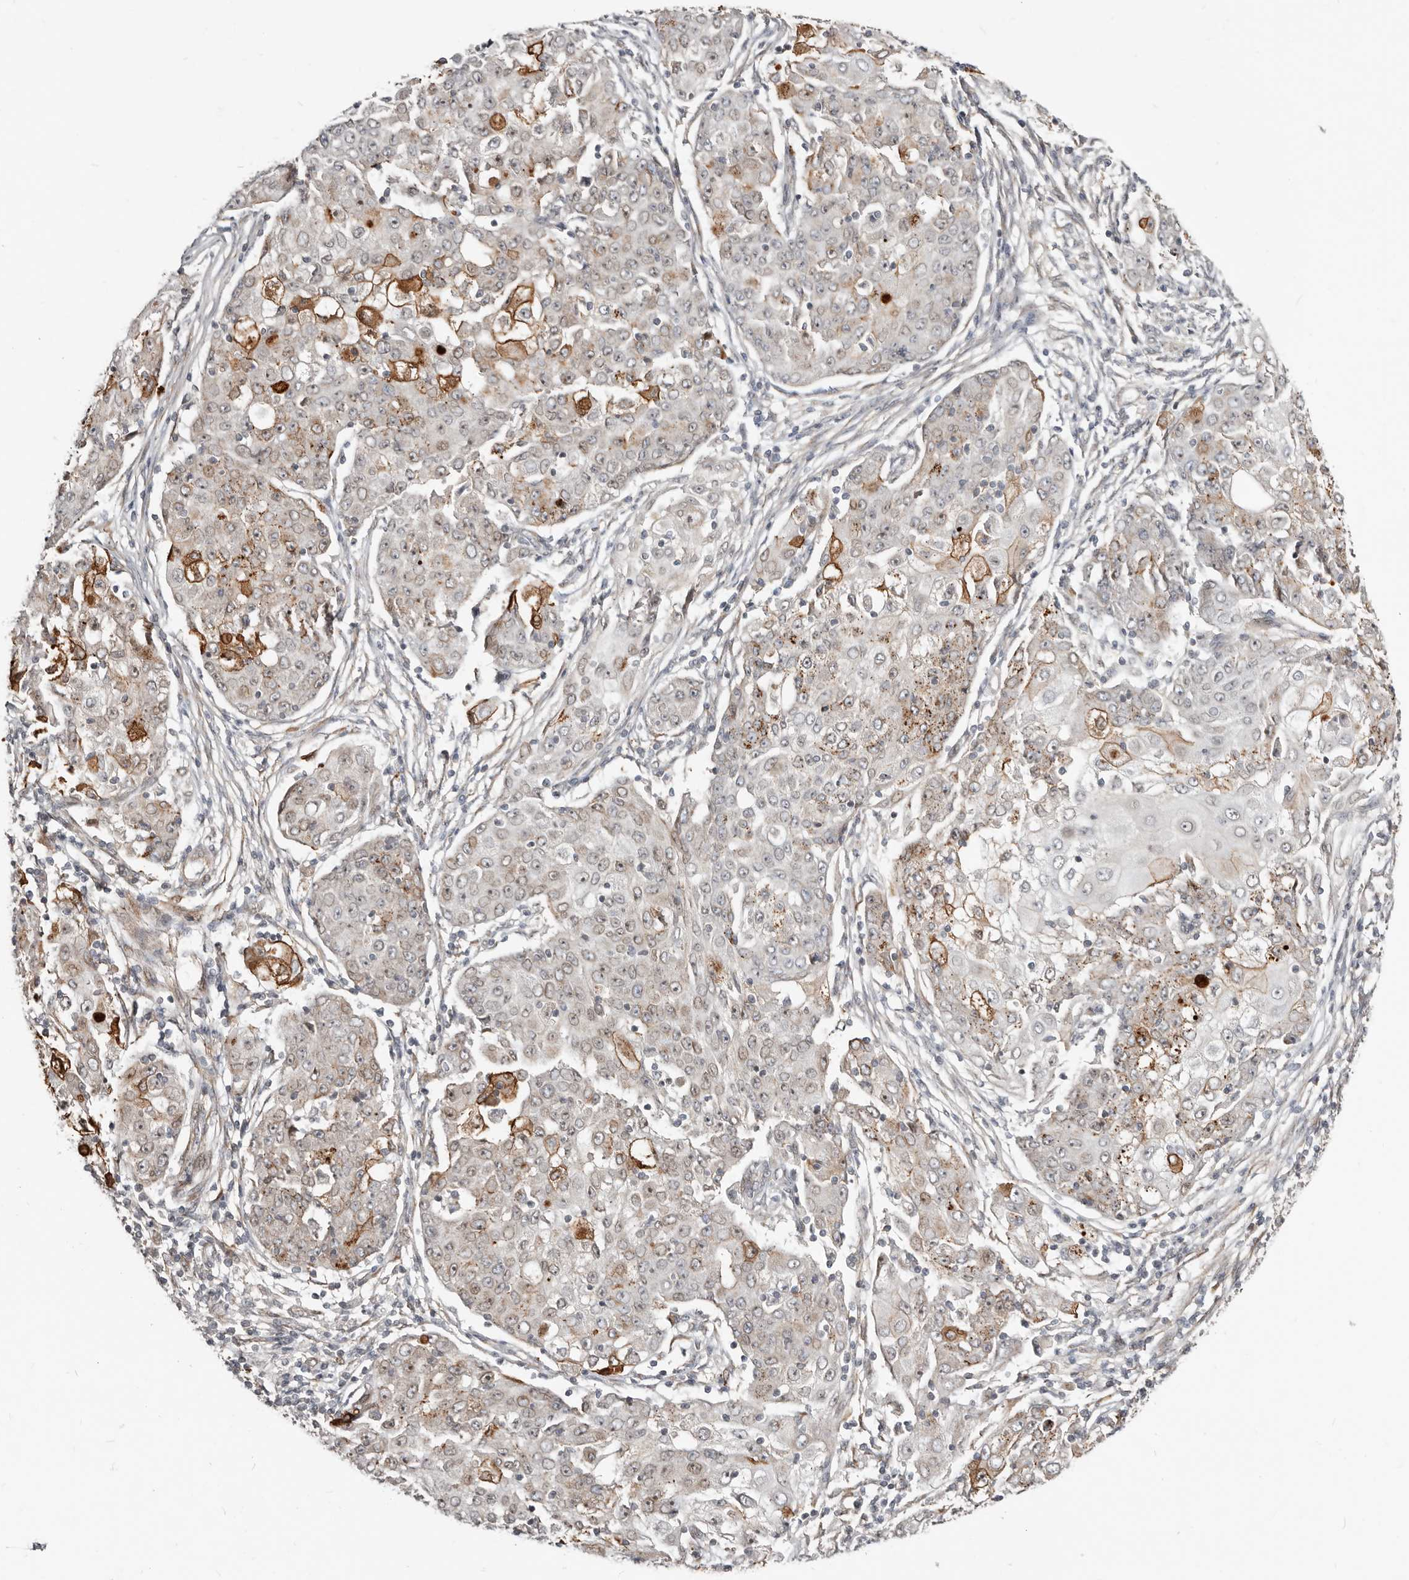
{"staining": {"intensity": "moderate", "quantity": "<25%", "location": "cytoplasmic/membranous"}, "tissue": "ovarian cancer", "cell_type": "Tumor cells", "image_type": "cancer", "snomed": [{"axis": "morphology", "description": "Carcinoma, endometroid"}, {"axis": "topography", "description": "Ovary"}], "caption": "A low amount of moderate cytoplasmic/membranous expression is seen in about <25% of tumor cells in ovarian cancer (endometroid carcinoma) tissue.", "gene": "NUP153", "patient": {"sex": "female", "age": 42}}